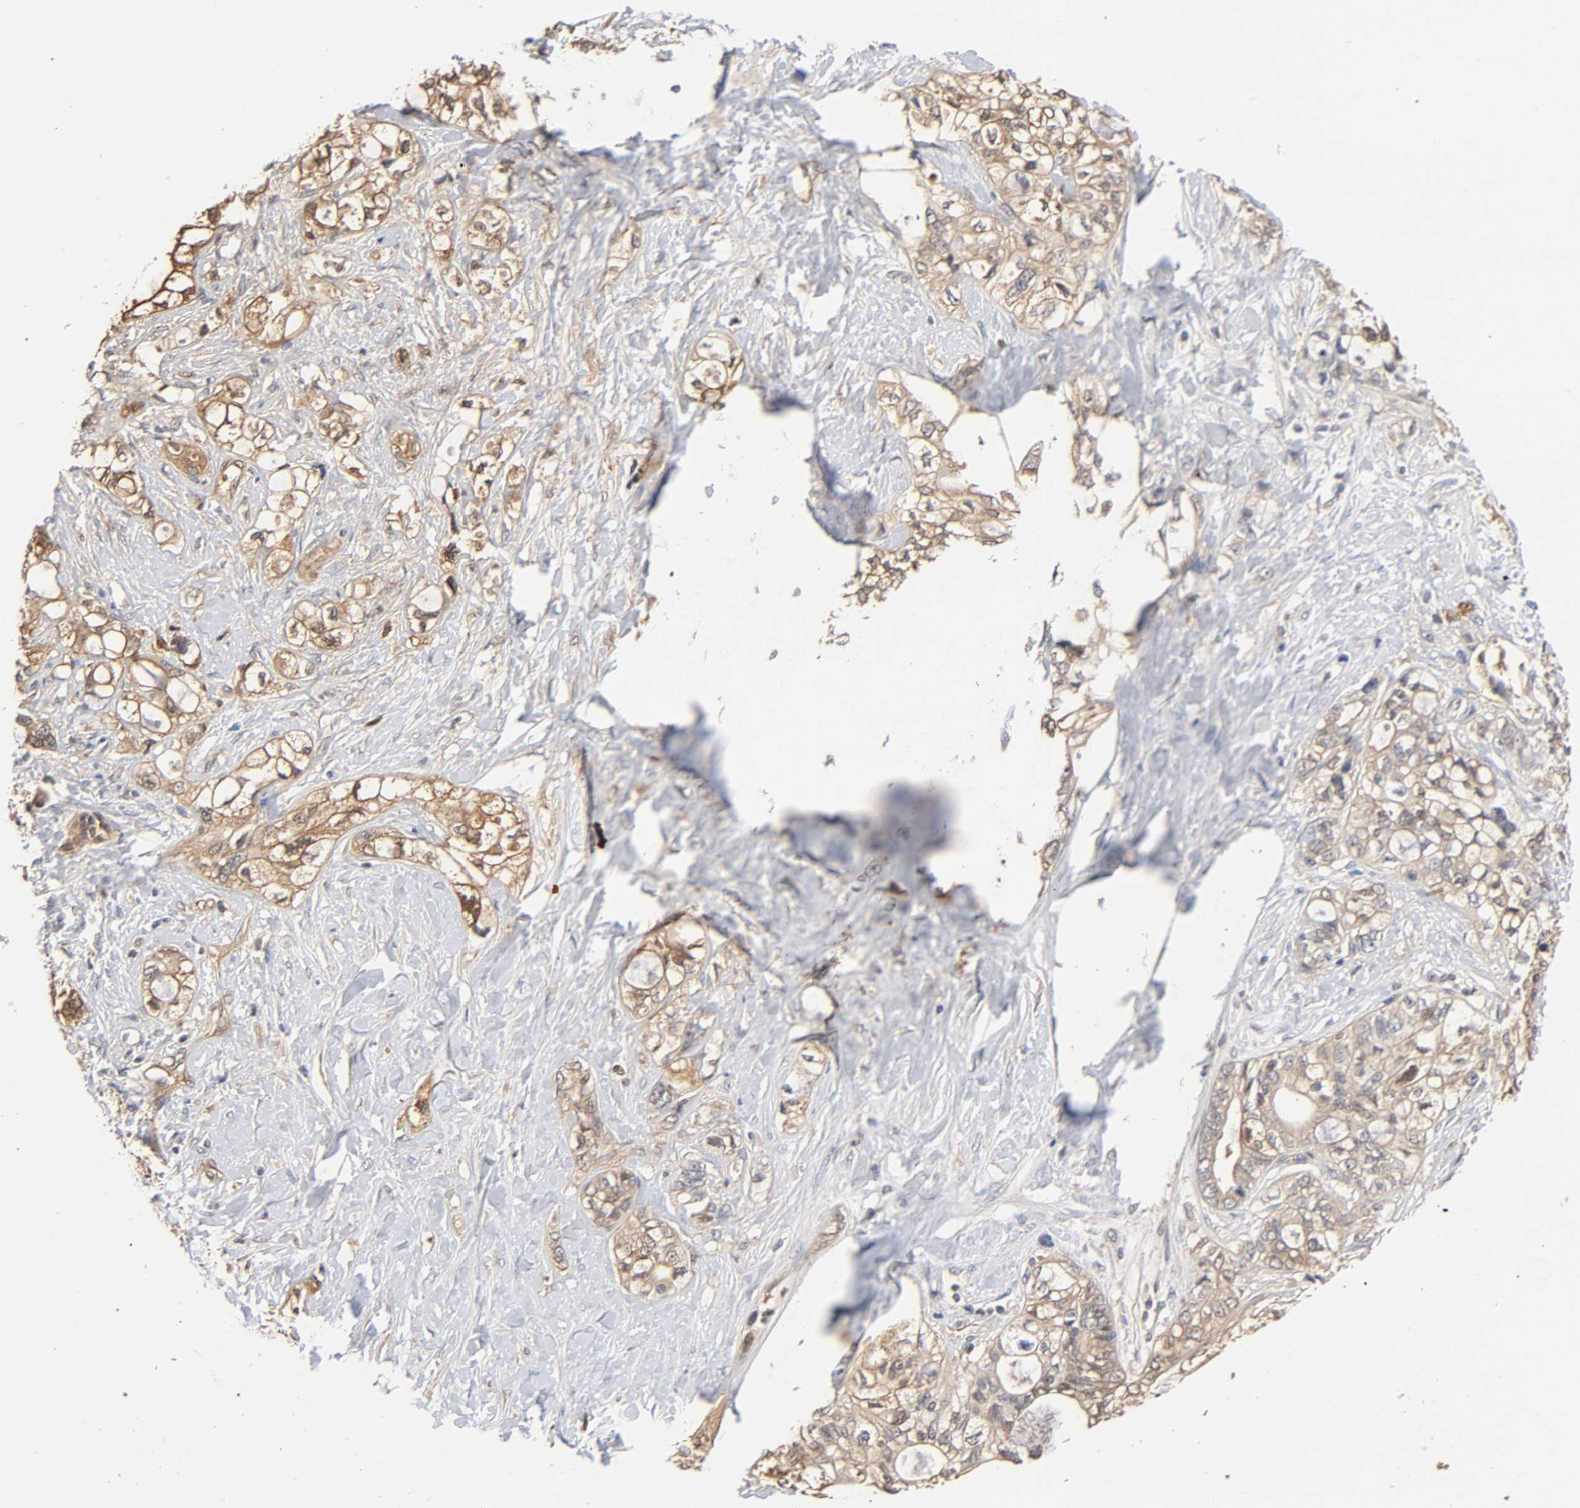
{"staining": {"intensity": "weak", "quantity": ">75%", "location": "cytoplasmic/membranous"}, "tissue": "pancreatic cancer", "cell_type": "Tumor cells", "image_type": "cancer", "snomed": [{"axis": "morphology", "description": "Adenocarcinoma, NOS"}, {"axis": "topography", "description": "Pancreas"}], "caption": "Immunohistochemical staining of pancreatic adenocarcinoma demonstrates low levels of weak cytoplasmic/membranous staining in about >75% of tumor cells.", "gene": "ALDOA", "patient": {"sex": "male", "age": 70}}